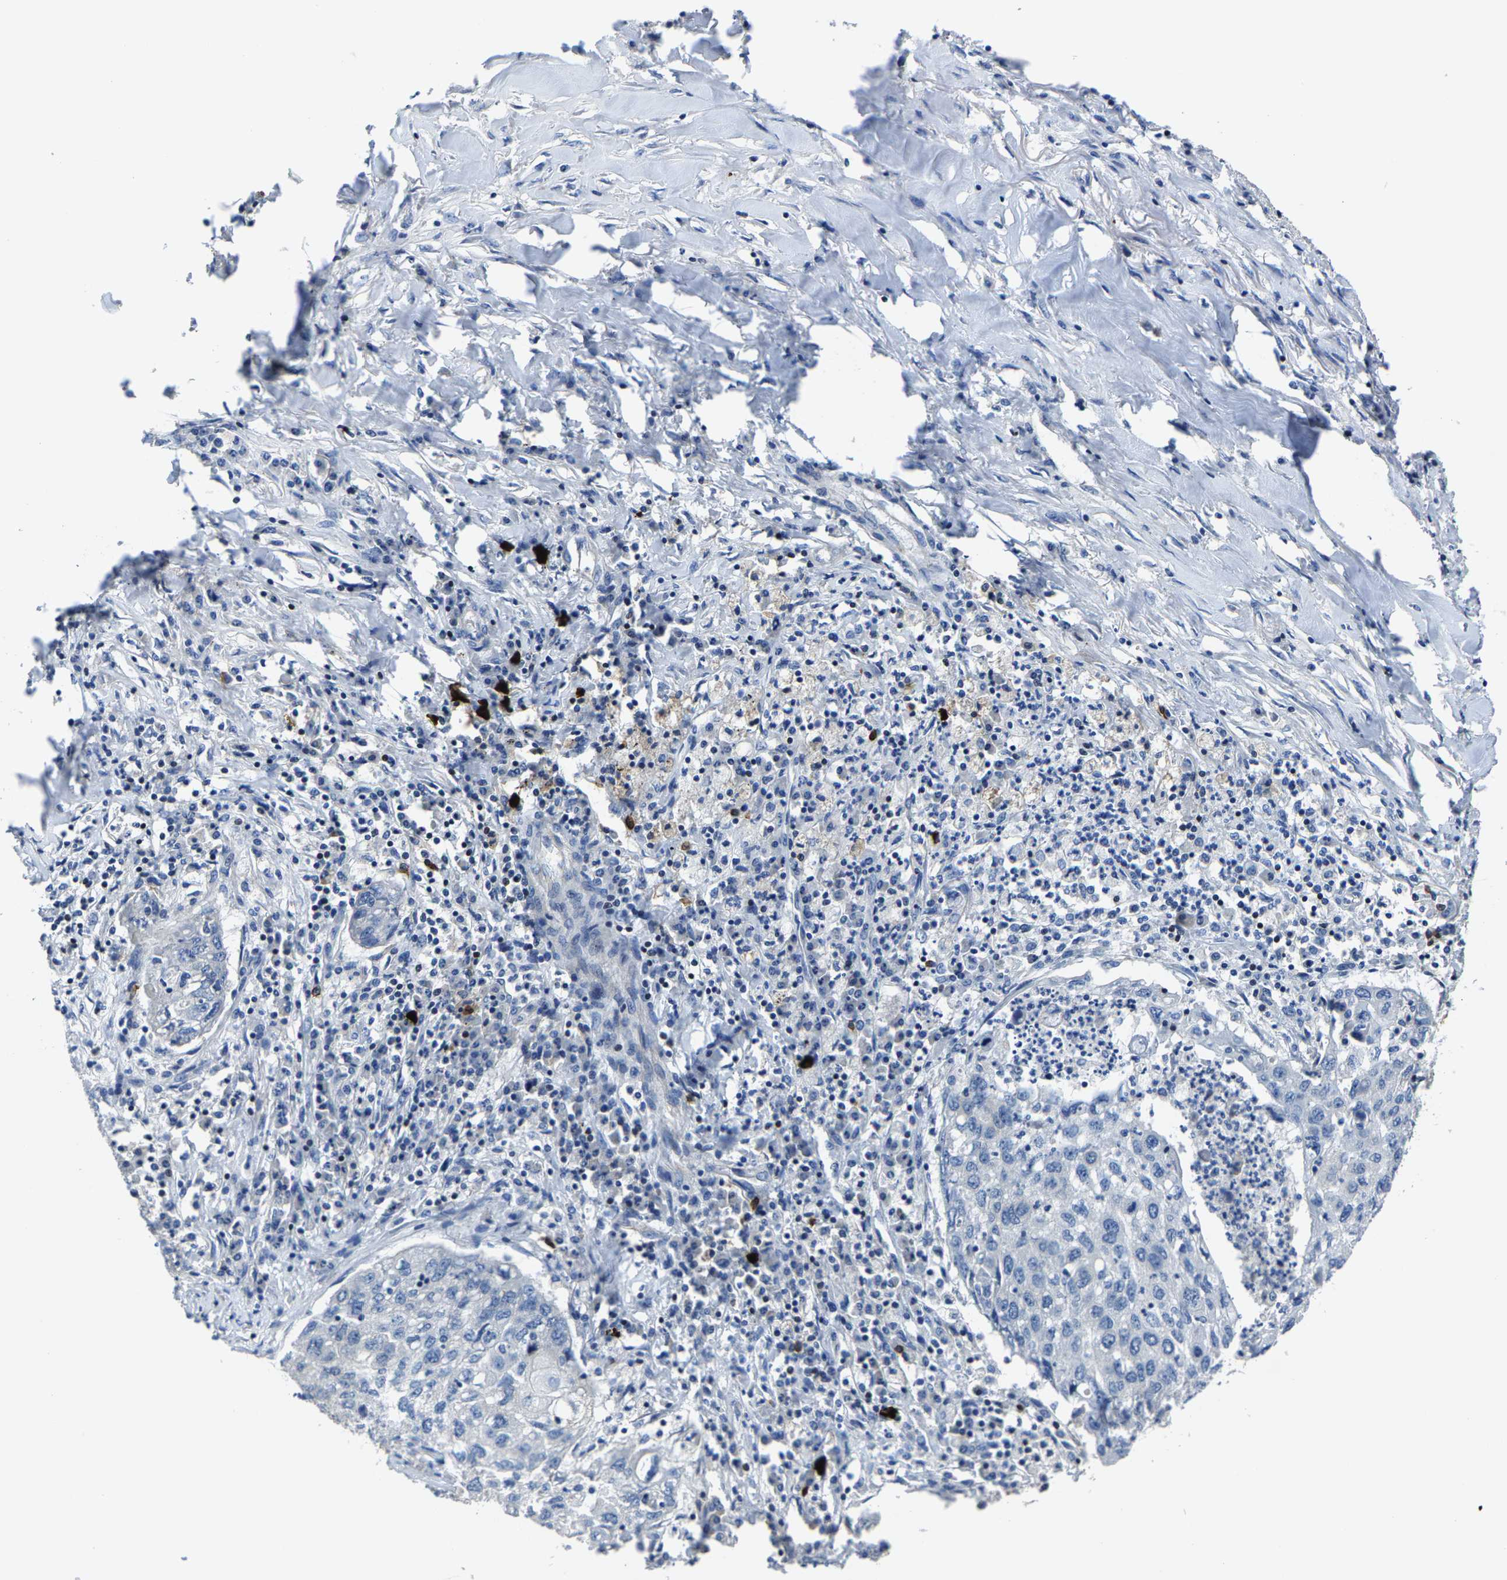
{"staining": {"intensity": "negative", "quantity": "none", "location": "none"}, "tissue": "lung cancer", "cell_type": "Tumor cells", "image_type": "cancer", "snomed": [{"axis": "morphology", "description": "Squamous cell carcinoma, NOS"}, {"axis": "topography", "description": "Lung"}], "caption": "There is no significant staining in tumor cells of lung cancer. The staining was performed using DAB (3,3'-diaminobenzidine) to visualize the protein expression in brown, while the nuclei were stained in blue with hematoxylin (Magnification: 20x).", "gene": "AGBL3", "patient": {"sex": "female", "age": 63}}